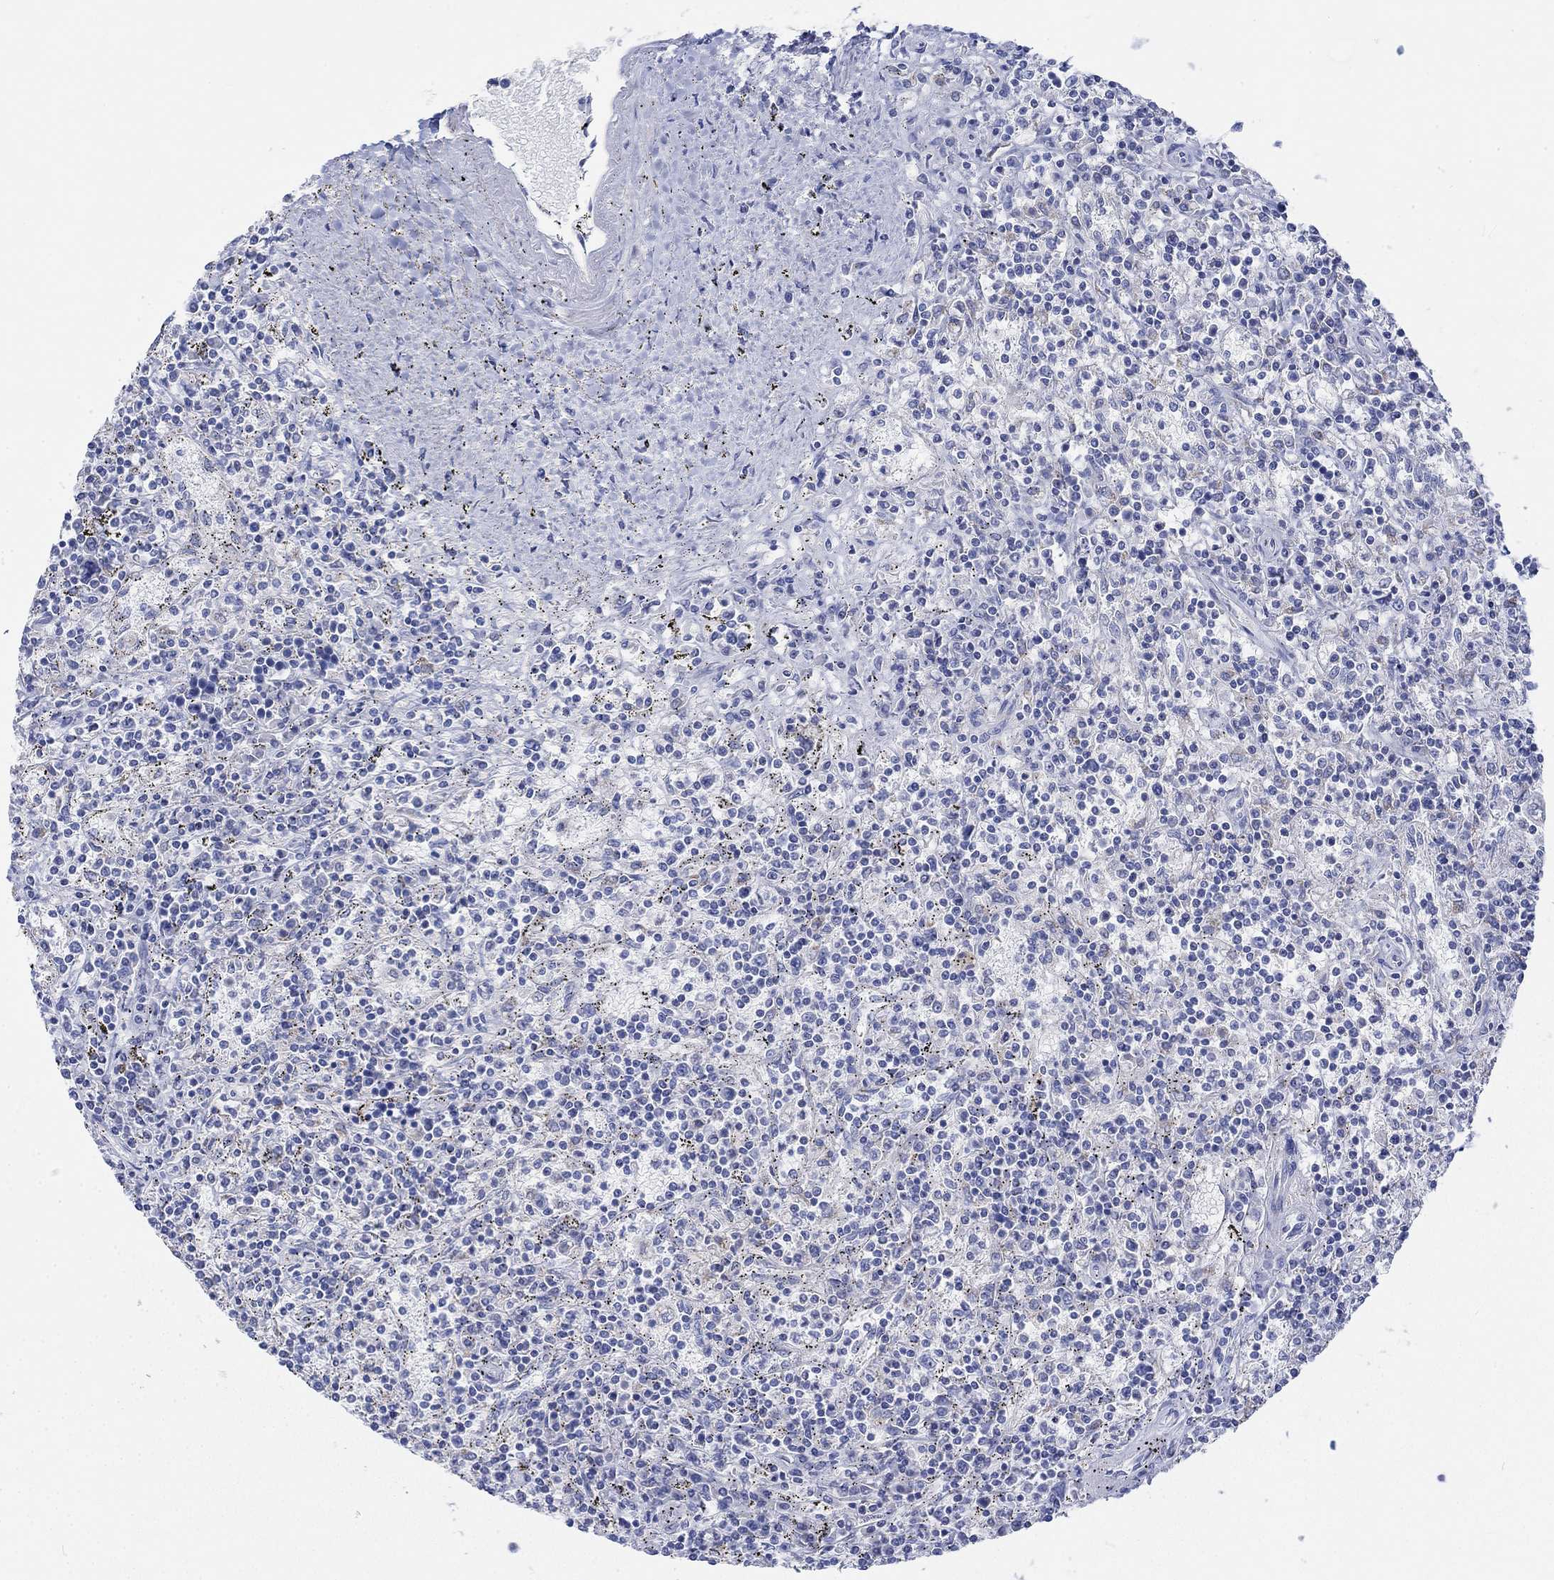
{"staining": {"intensity": "negative", "quantity": "none", "location": "none"}, "tissue": "lymphoma", "cell_type": "Tumor cells", "image_type": "cancer", "snomed": [{"axis": "morphology", "description": "Malignant lymphoma, non-Hodgkin's type, Low grade"}, {"axis": "topography", "description": "Spleen"}], "caption": "This is a micrograph of immunohistochemistry staining of lymphoma, which shows no expression in tumor cells.", "gene": "REEP6", "patient": {"sex": "male", "age": 62}}